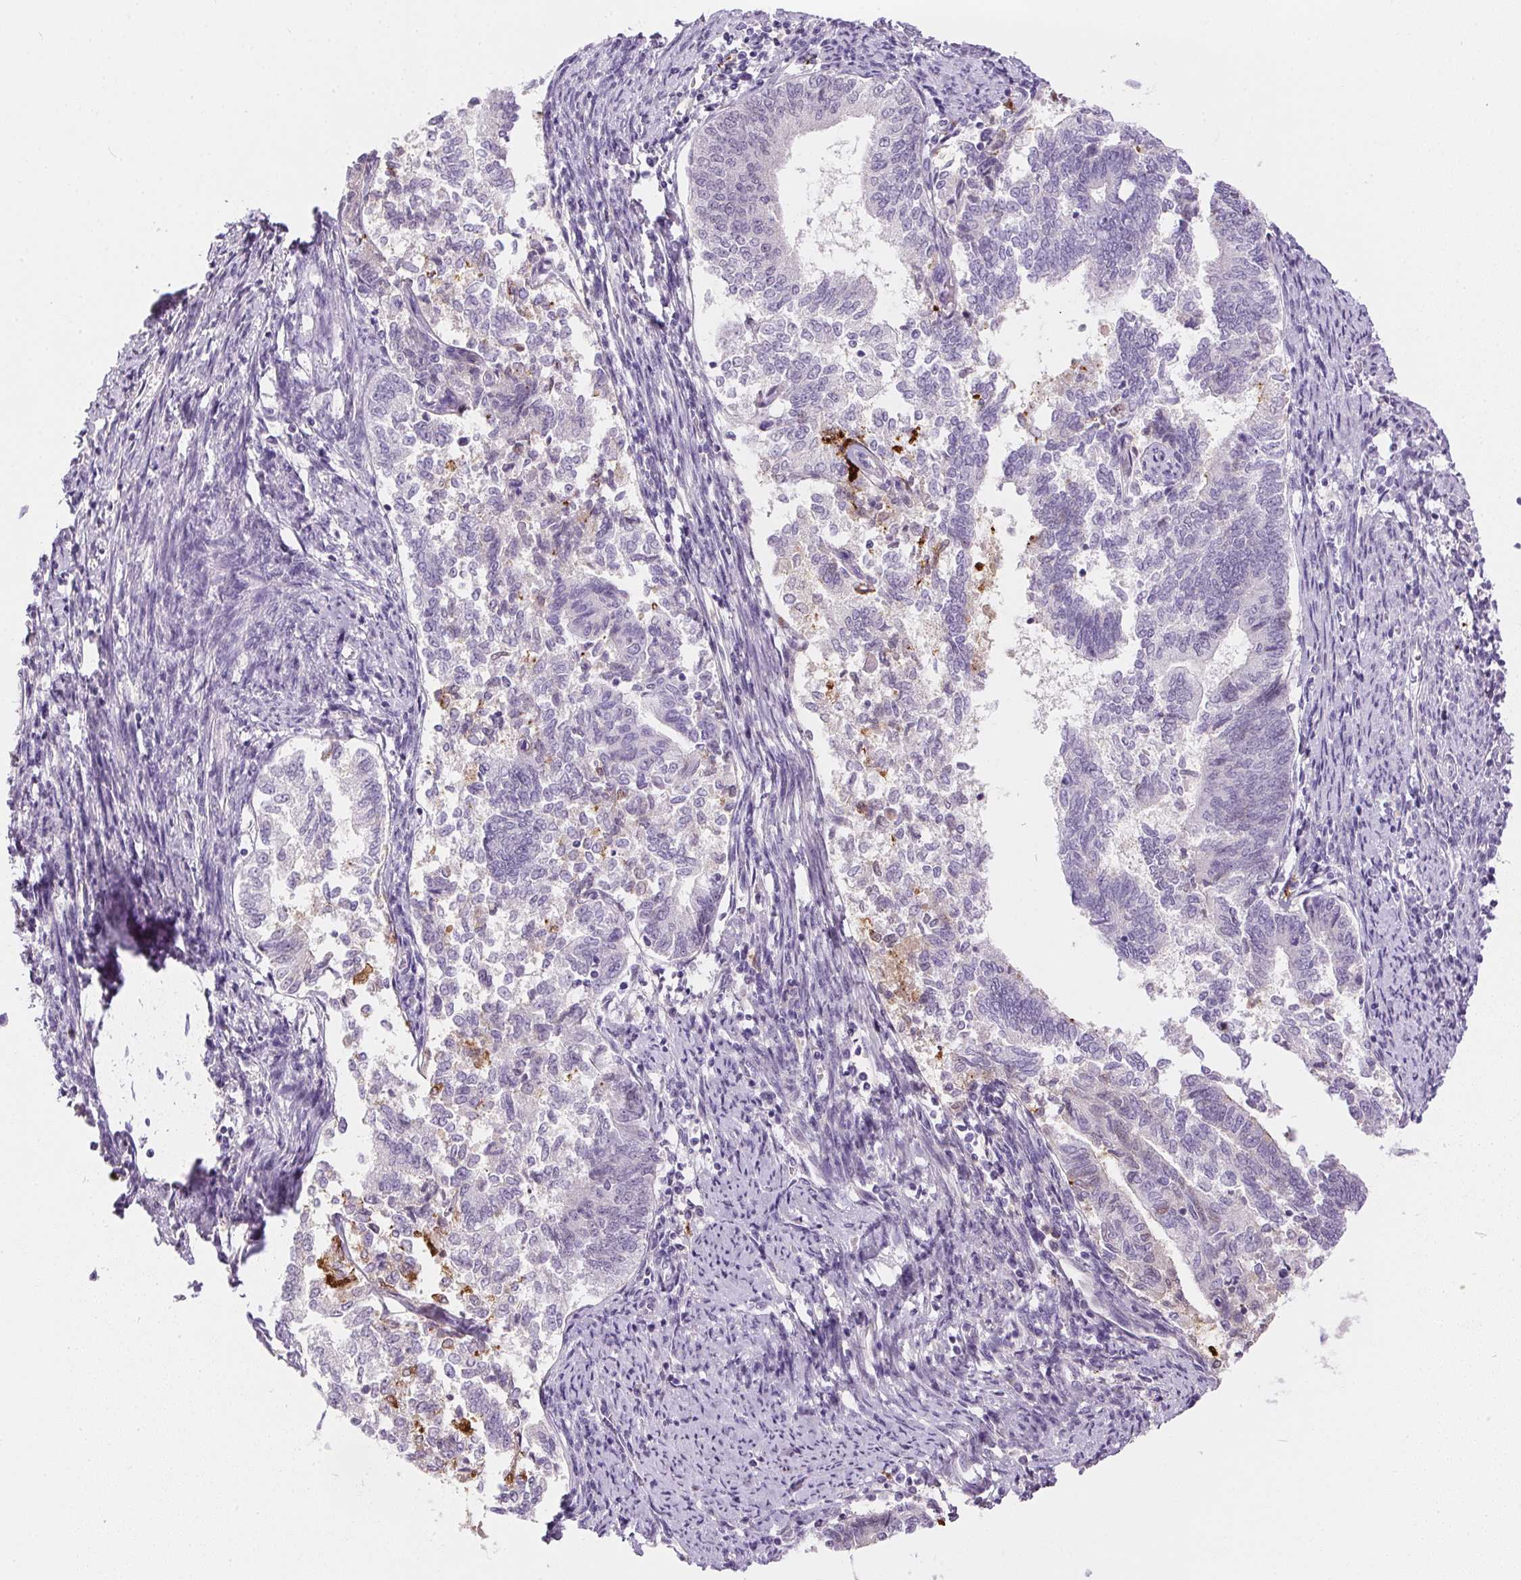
{"staining": {"intensity": "negative", "quantity": "none", "location": "none"}, "tissue": "endometrial cancer", "cell_type": "Tumor cells", "image_type": "cancer", "snomed": [{"axis": "morphology", "description": "Adenocarcinoma, NOS"}, {"axis": "topography", "description": "Endometrium"}], "caption": "Endometrial cancer (adenocarcinoma) stained for a protein using immunohistochemistry exhibits no positivity tumor cells.", "gene": "ORM1", "patient": {"sex": "female", "age": 65}}